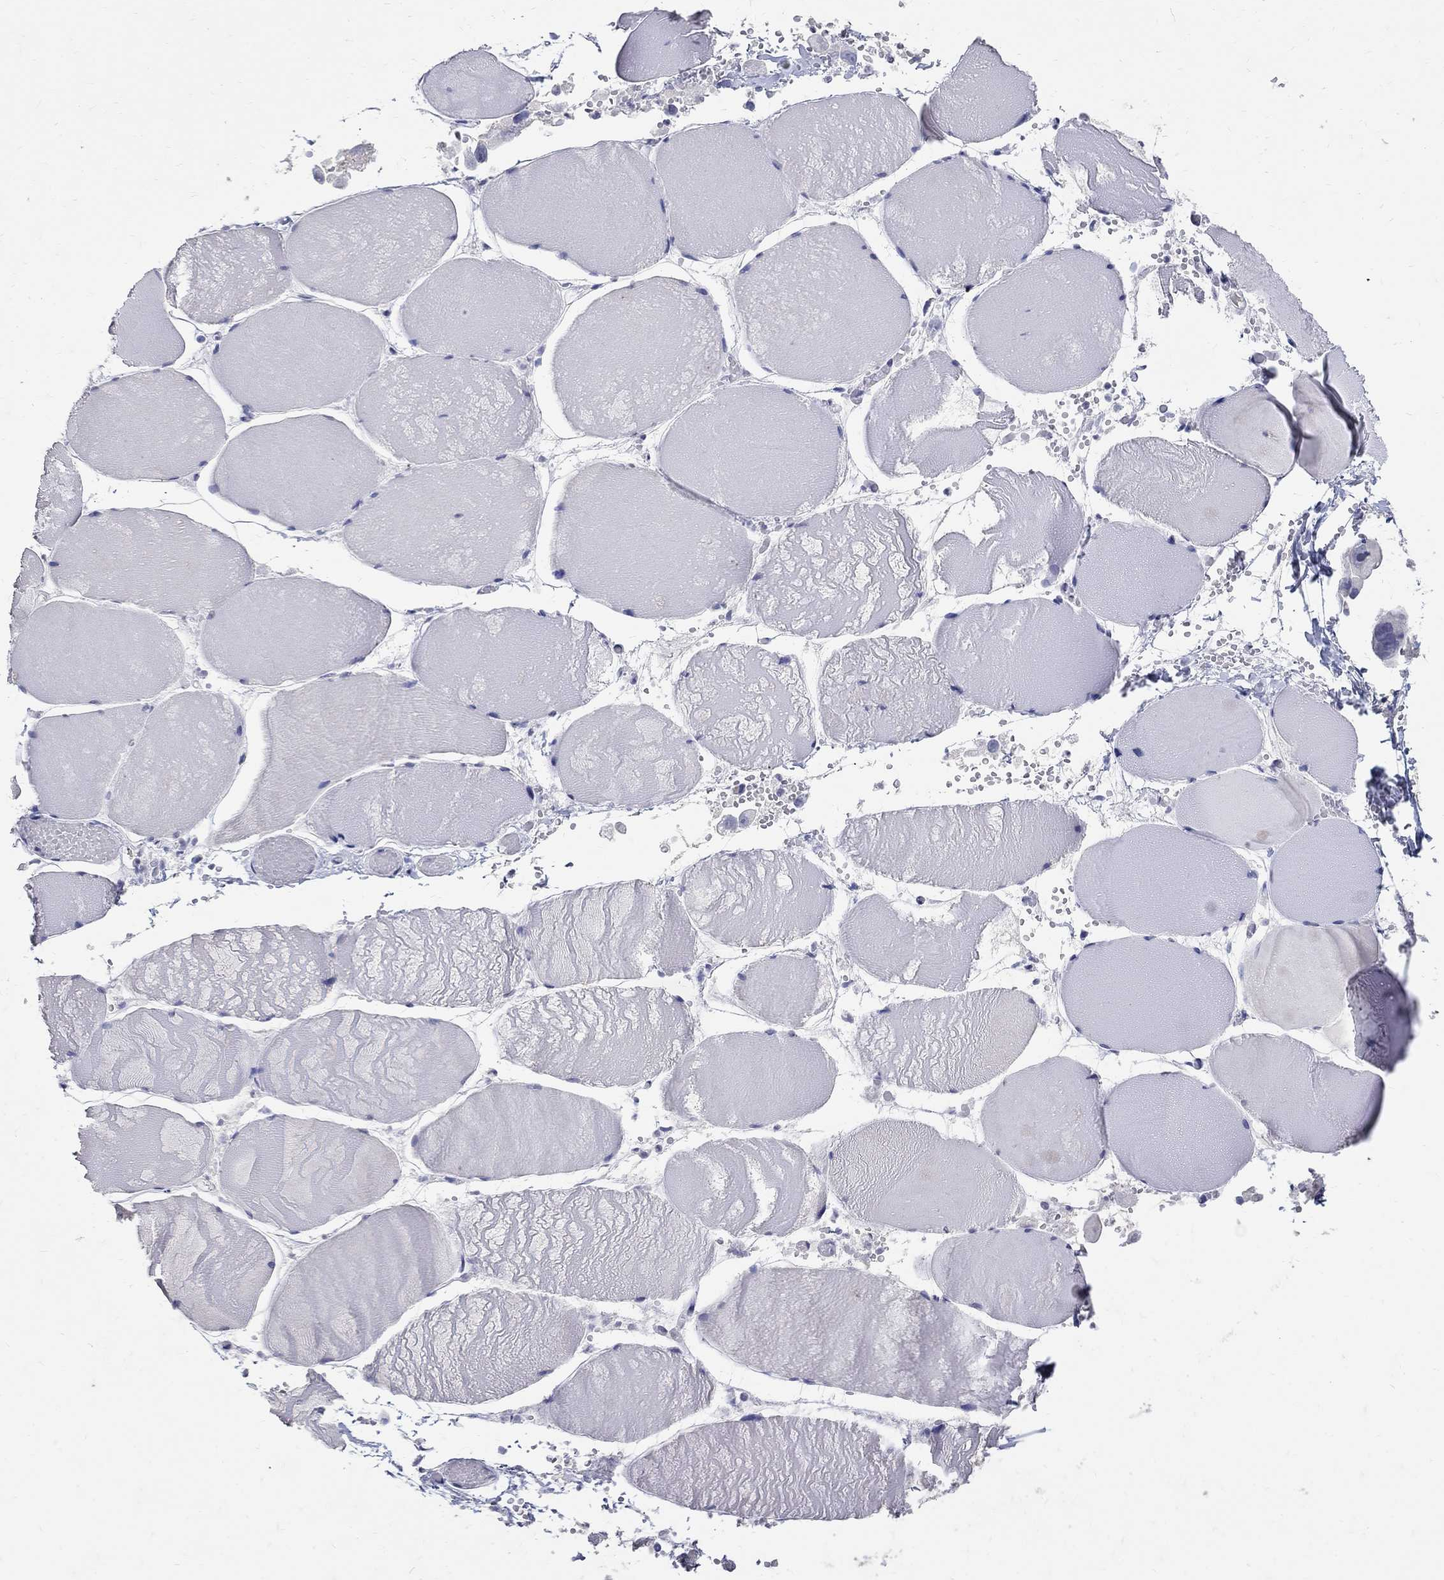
{"staining": {"intensity": "negative", "quantity": "none", "location": "none"}, "tissue": "skeletal muscle", "cell_type": "Myocytes", "image_type": "normal", "snomed": [{"axis": "morphology", "description": "Normal tissue, NOS"}, {"axis": "morphology", "description": "Malignant melanoma, Metastatic site"}, {"axis": "topography", "description": "Skeletal muscle"}], "caption": "Skeletal muscle was stained to show a protein in brown. There is no significant staining in myocytes. Brightfield microscopy of IHC stained with DAB (brown) and hematoxylin (blue), captured at high magnification.", "gene": "SOX2", "patient": {"sex": "male", "age": 50}}